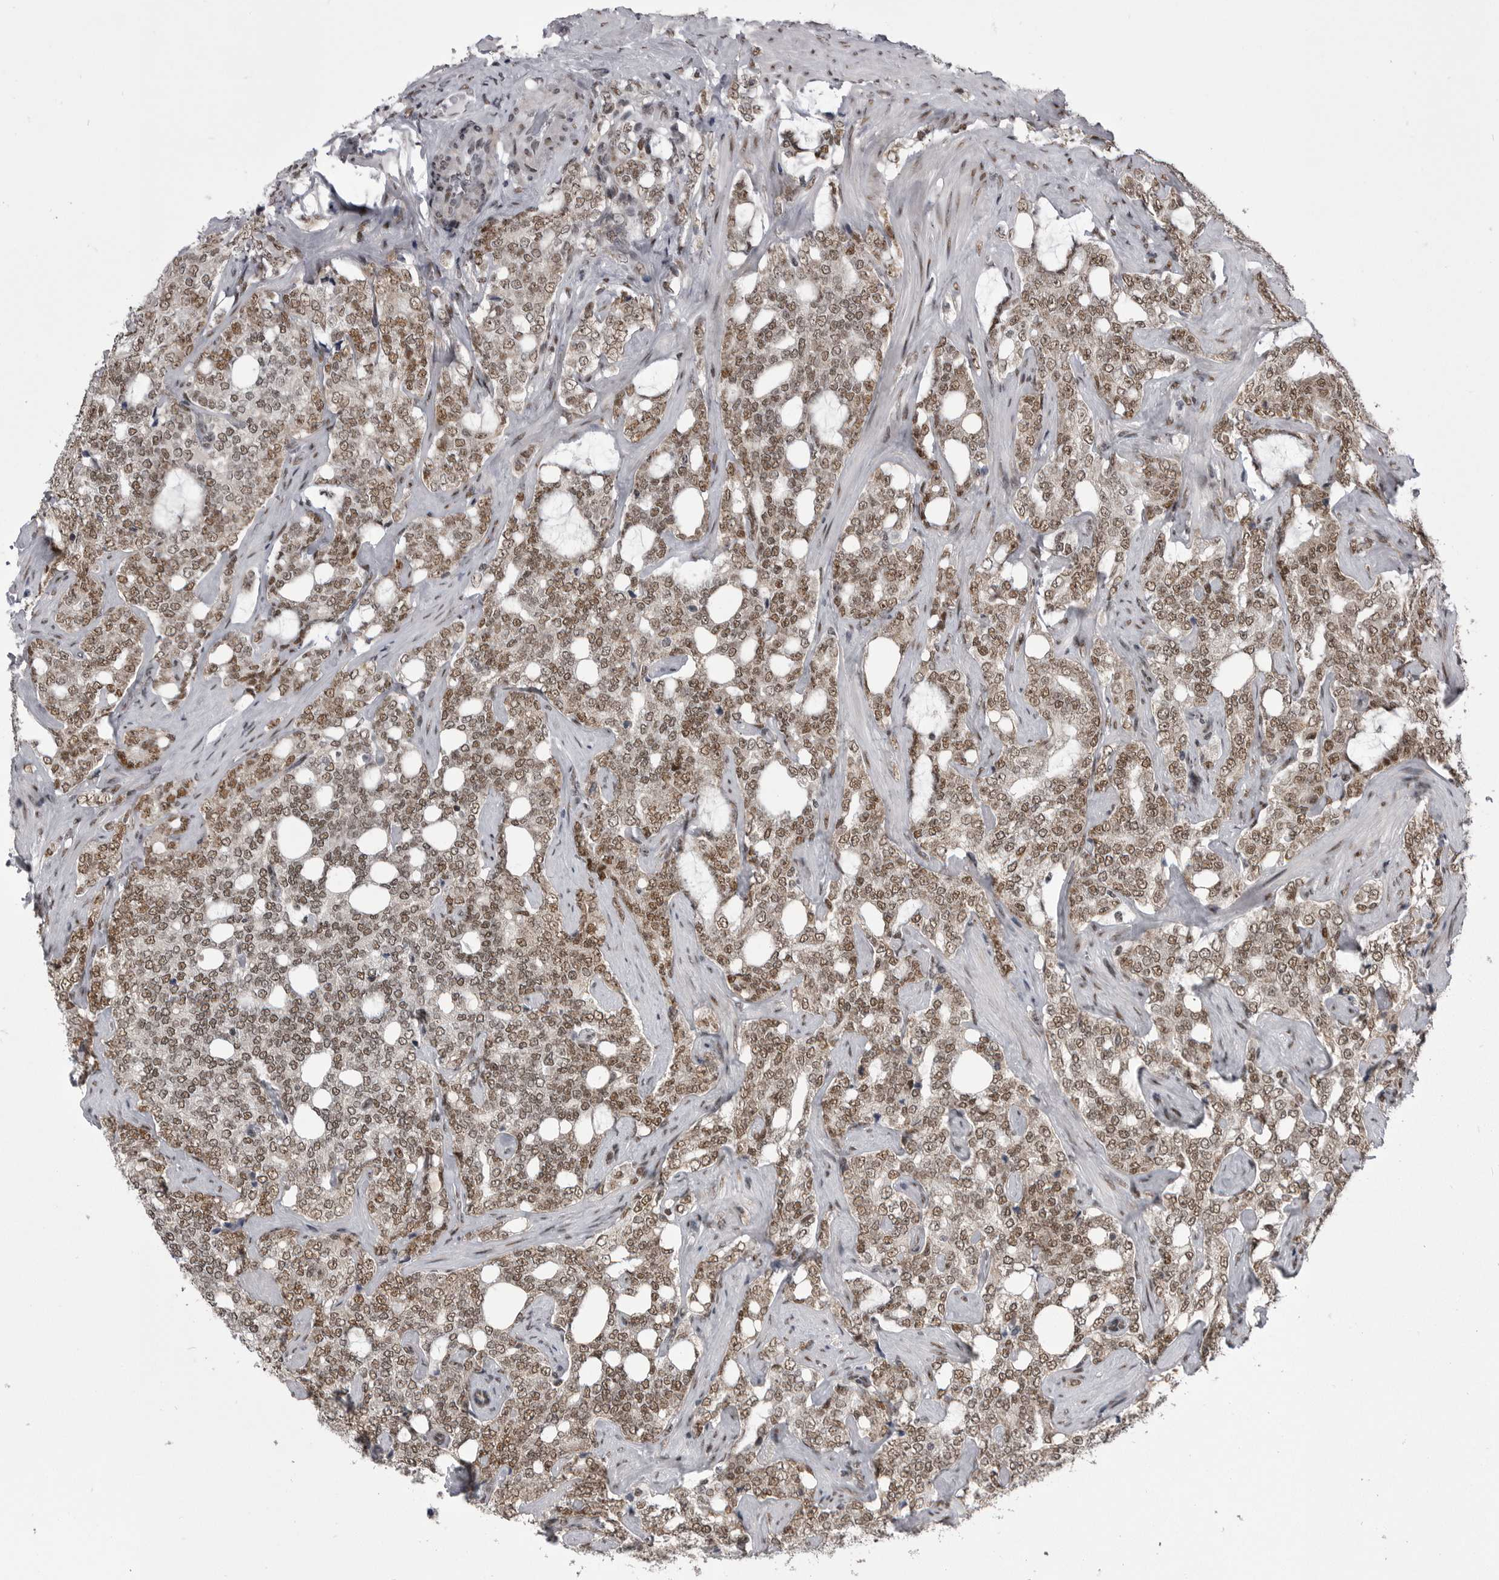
{"staining": {"intensity": "moderate", "quantity": ">75%", "location": "nuclear"}, "tissue": "prostate cancer", "cell_type": "Tumor cells", "image_type": "cancer", "snomed": [{"axis": "morphology", "description": "Adenocarcinoma, High grade"}, {"axis": "topography", "description": "Prostate"}], "caption": "The histopathology image reveals a brown stain indicating the presence of a protein in the nuclear of tumor cells in prostate adenocarcinoma (high-grade).", "gene": "MEPCE", "patient": {"sex": "male", "age": 64}}